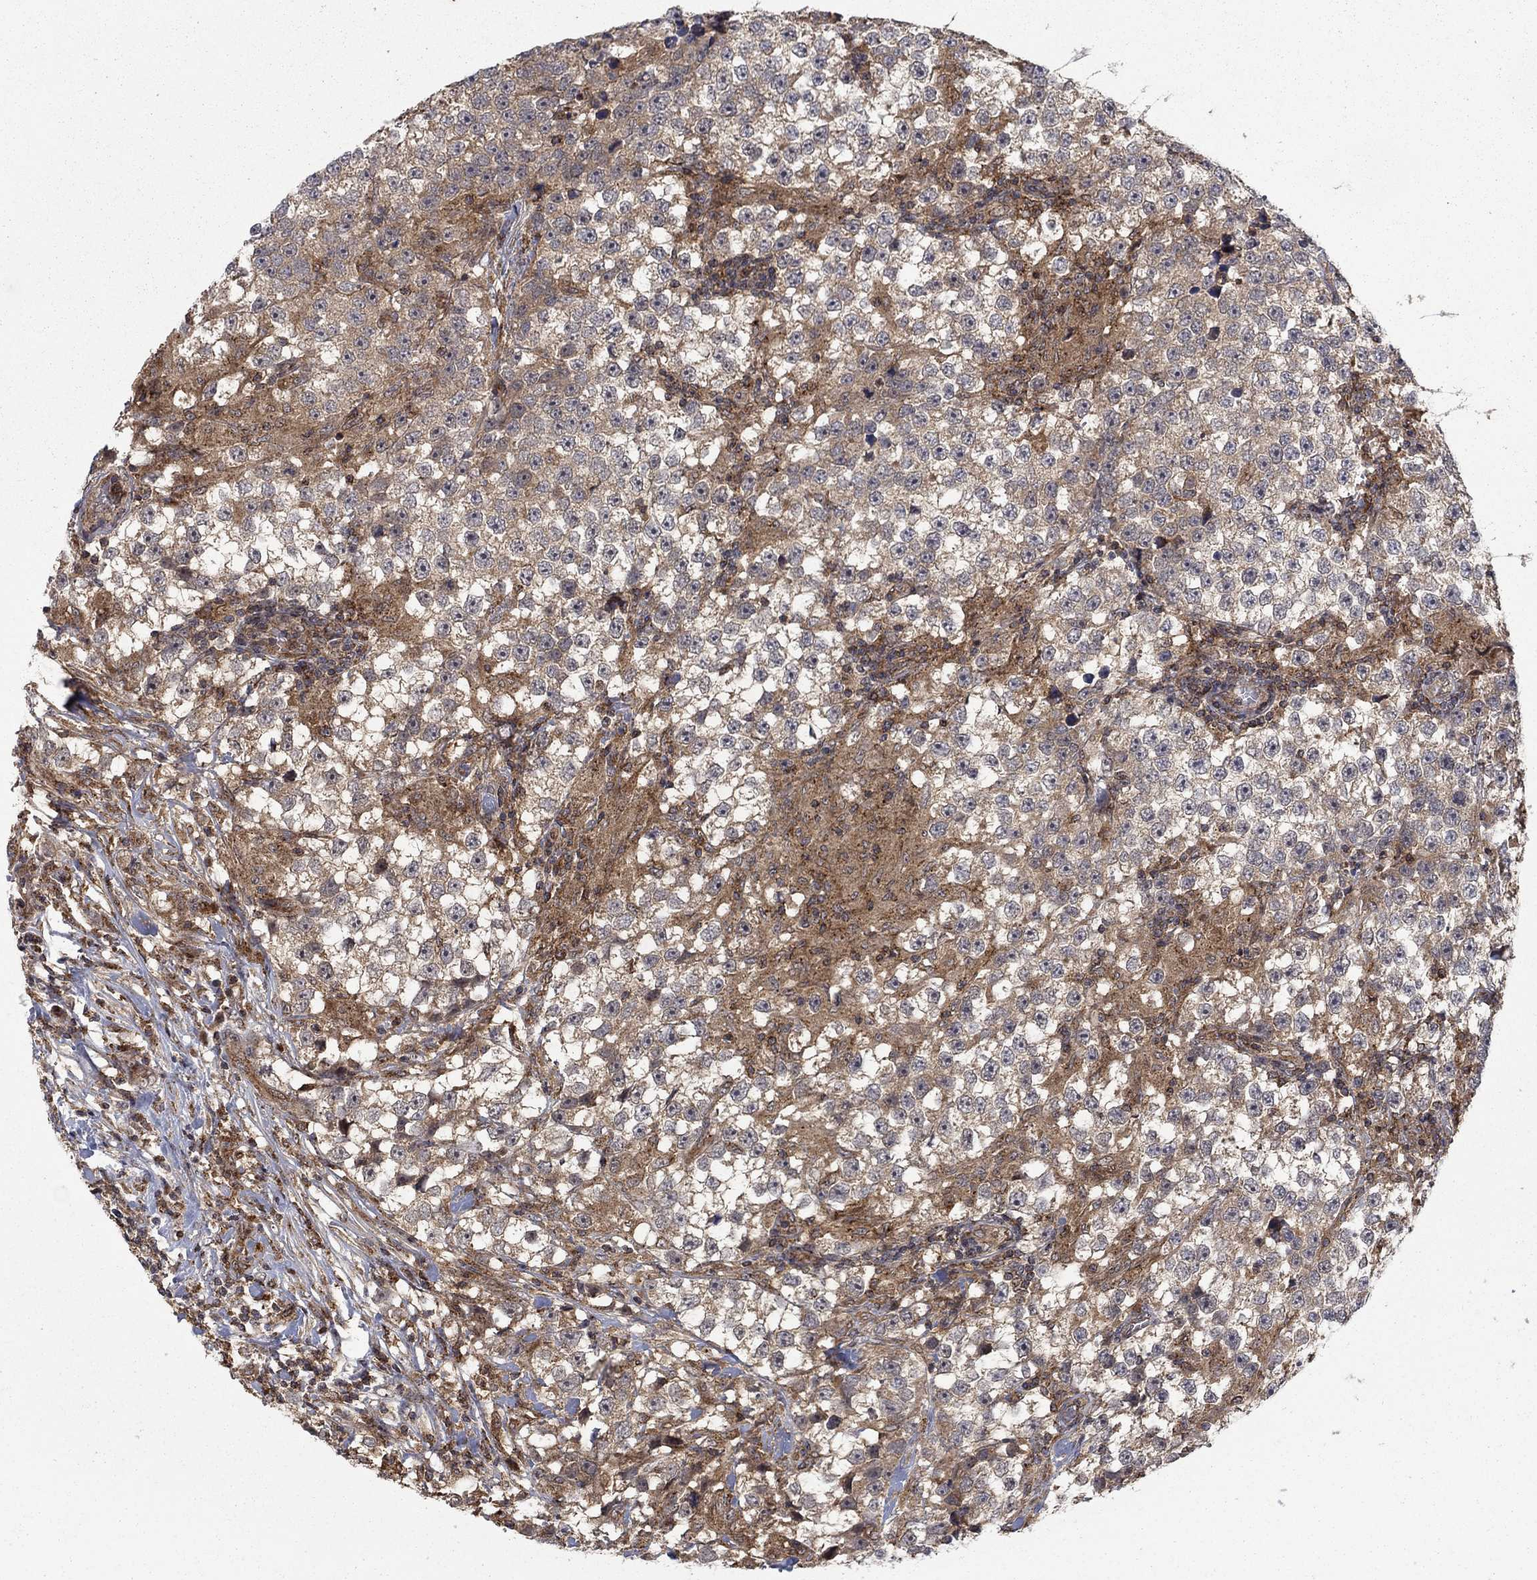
{"staining": {"intensity": "moderate", "quantity": "<25%", "location": "cytoplasmic/membranous"}, "tissue": "testis cancer", "cell_type": "Tumor cells", "image_type": "cancer", "snomed": [{"axis": "morphology", "description": "Seminoma, NOS"}, {"axis": "topography", "description": "Testis"}], "caption": "High-power microscopy captured an immunohistochemistry (IHC) photomicrograph of seminoma (testis), revealing moderate cytoplasmic/membranous staining in about <25% of tumor cells. Immunohistochemistry (ihc) stains the protein in brown and the nuclei are stained blue.", "gene": "IFI35", "patient": {"sex": "male", "age": 46}}